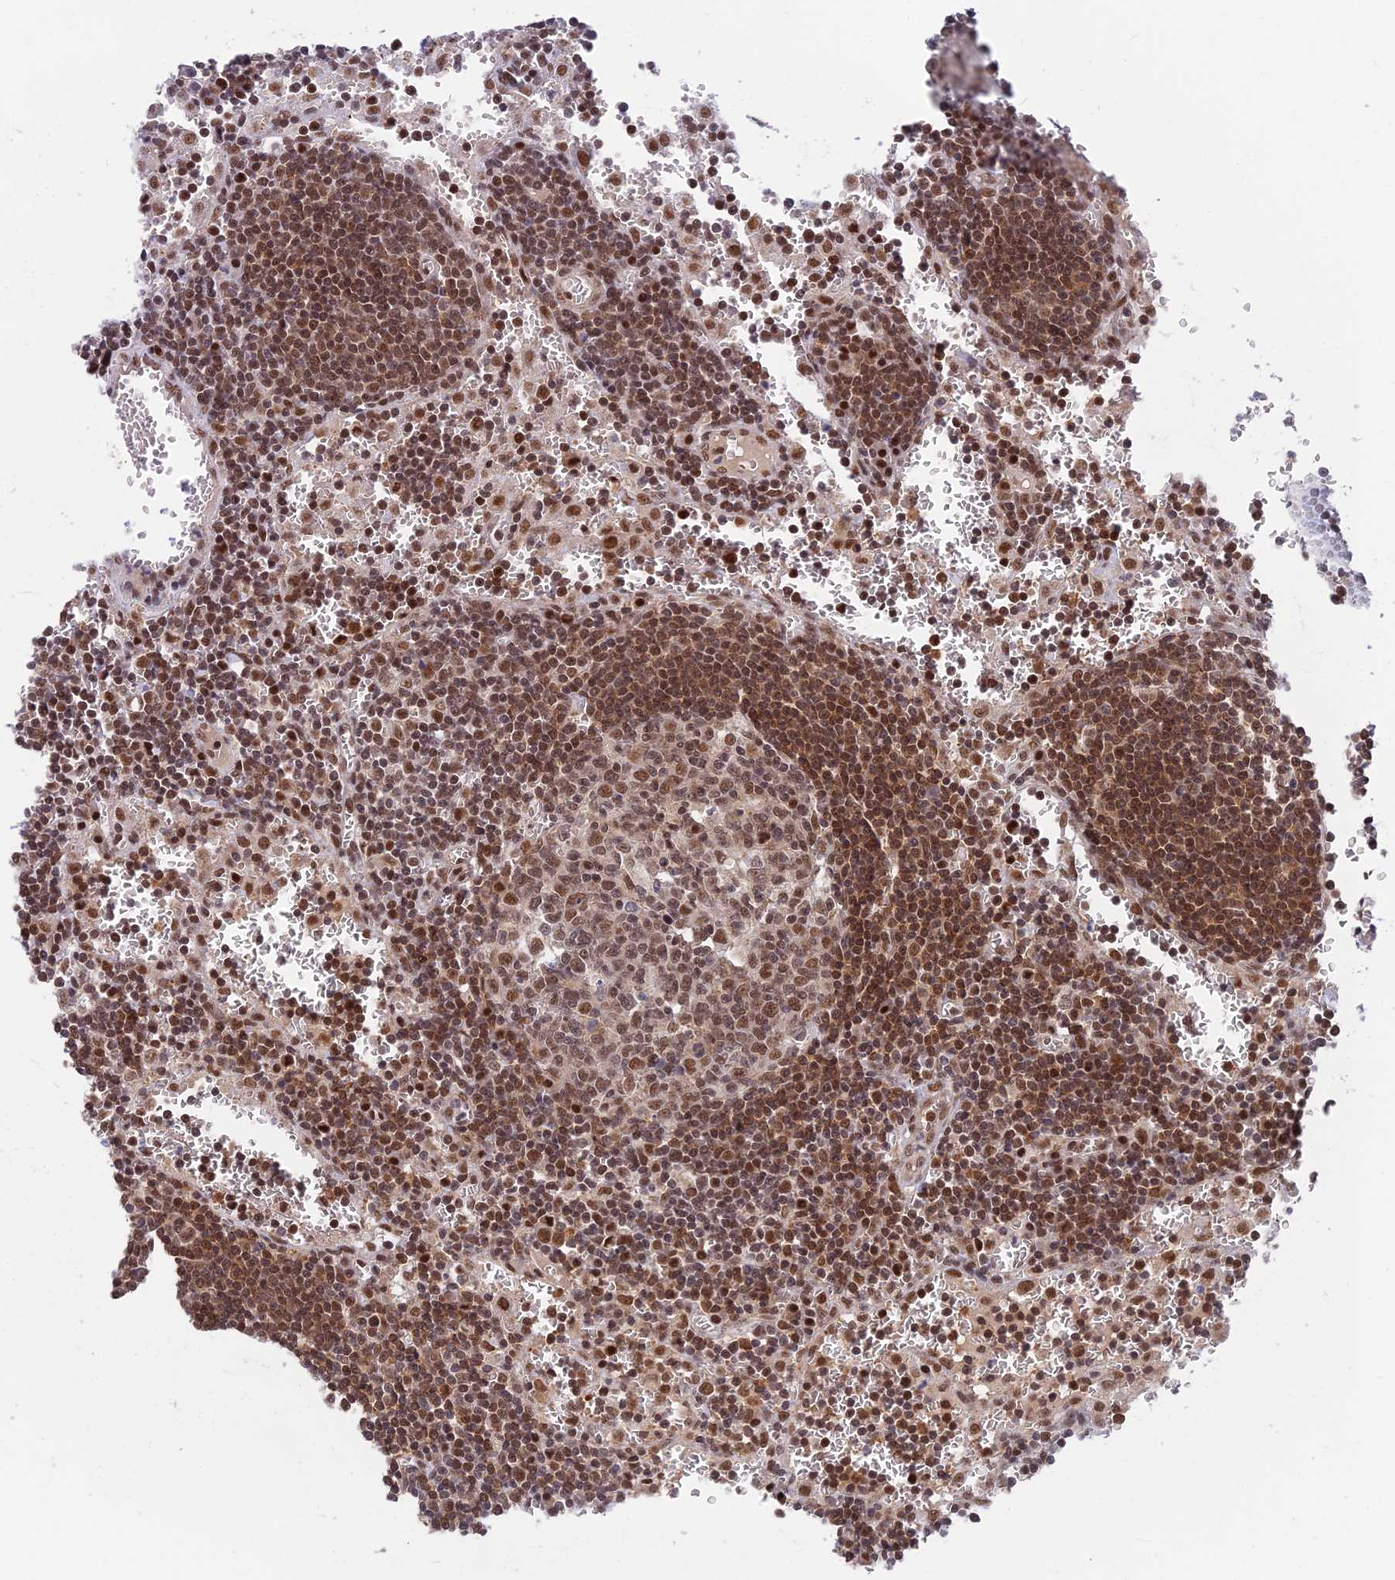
{"staining": {"intensity": "moderate", "quantity": ">75%", "location": "nuclear"}, "tissue": "lymph node", "cell_type": "Germinal center cells", "image_type": "normal", "snomed": [{"axis": "morphology", "description": "Normal tissue, NOS"}, {"axis": "topography", "description": "Lymph node"}], "caption": "The histopathology image reveals immunohistochemical staining of unremarkable lymph node. There is moderate nuclear expression is identified in about >75% of germinal center cells. (brown staining indicates protein expression, while blue staining denotes nuclei).", "gene": "TCEA2", "patient": {"sex": "female", "age": 73}}